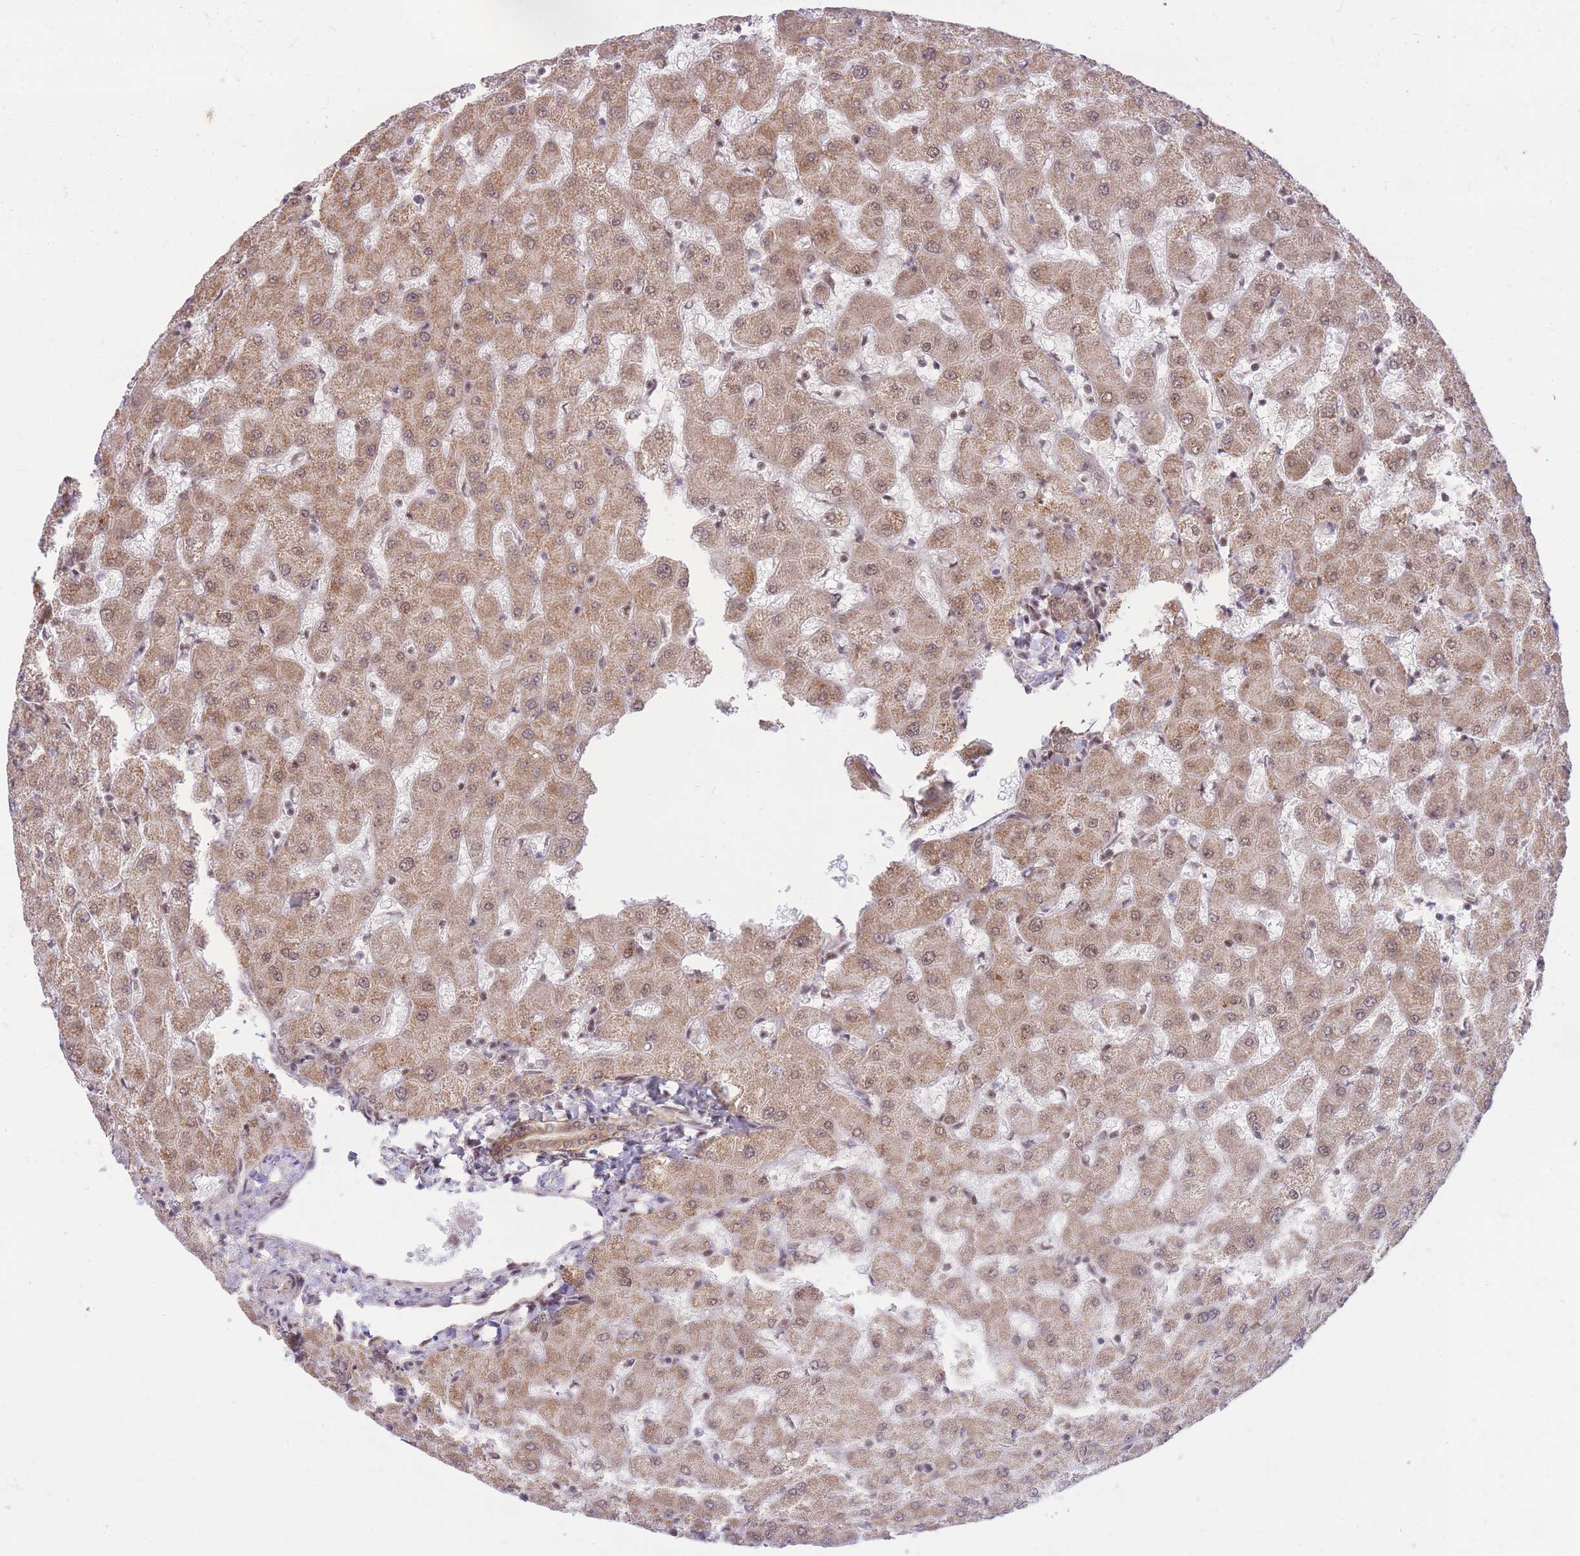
{"staining": {"intensity": "moderate", "quantity": ">75%", "location": "cytoplasmic/membranous,nuclear"}, "tissue": "liver", "cell_type": "Cholangiocytes", "image_type": "normal", "snomed": [{"axis": "morphology", "description": "Normal tissue, NOS"}, {"axis": "topography", "description": "Liver"}], "caption": "About >75% of cholangiocytes in normal human liver demonstrate moderate cytoplasmic/membranous,nuclear protein staining as visualized by brown immunohistochemical staining.", "gene": "CARD8", "patient": {"sex": "female", "age": 63}}